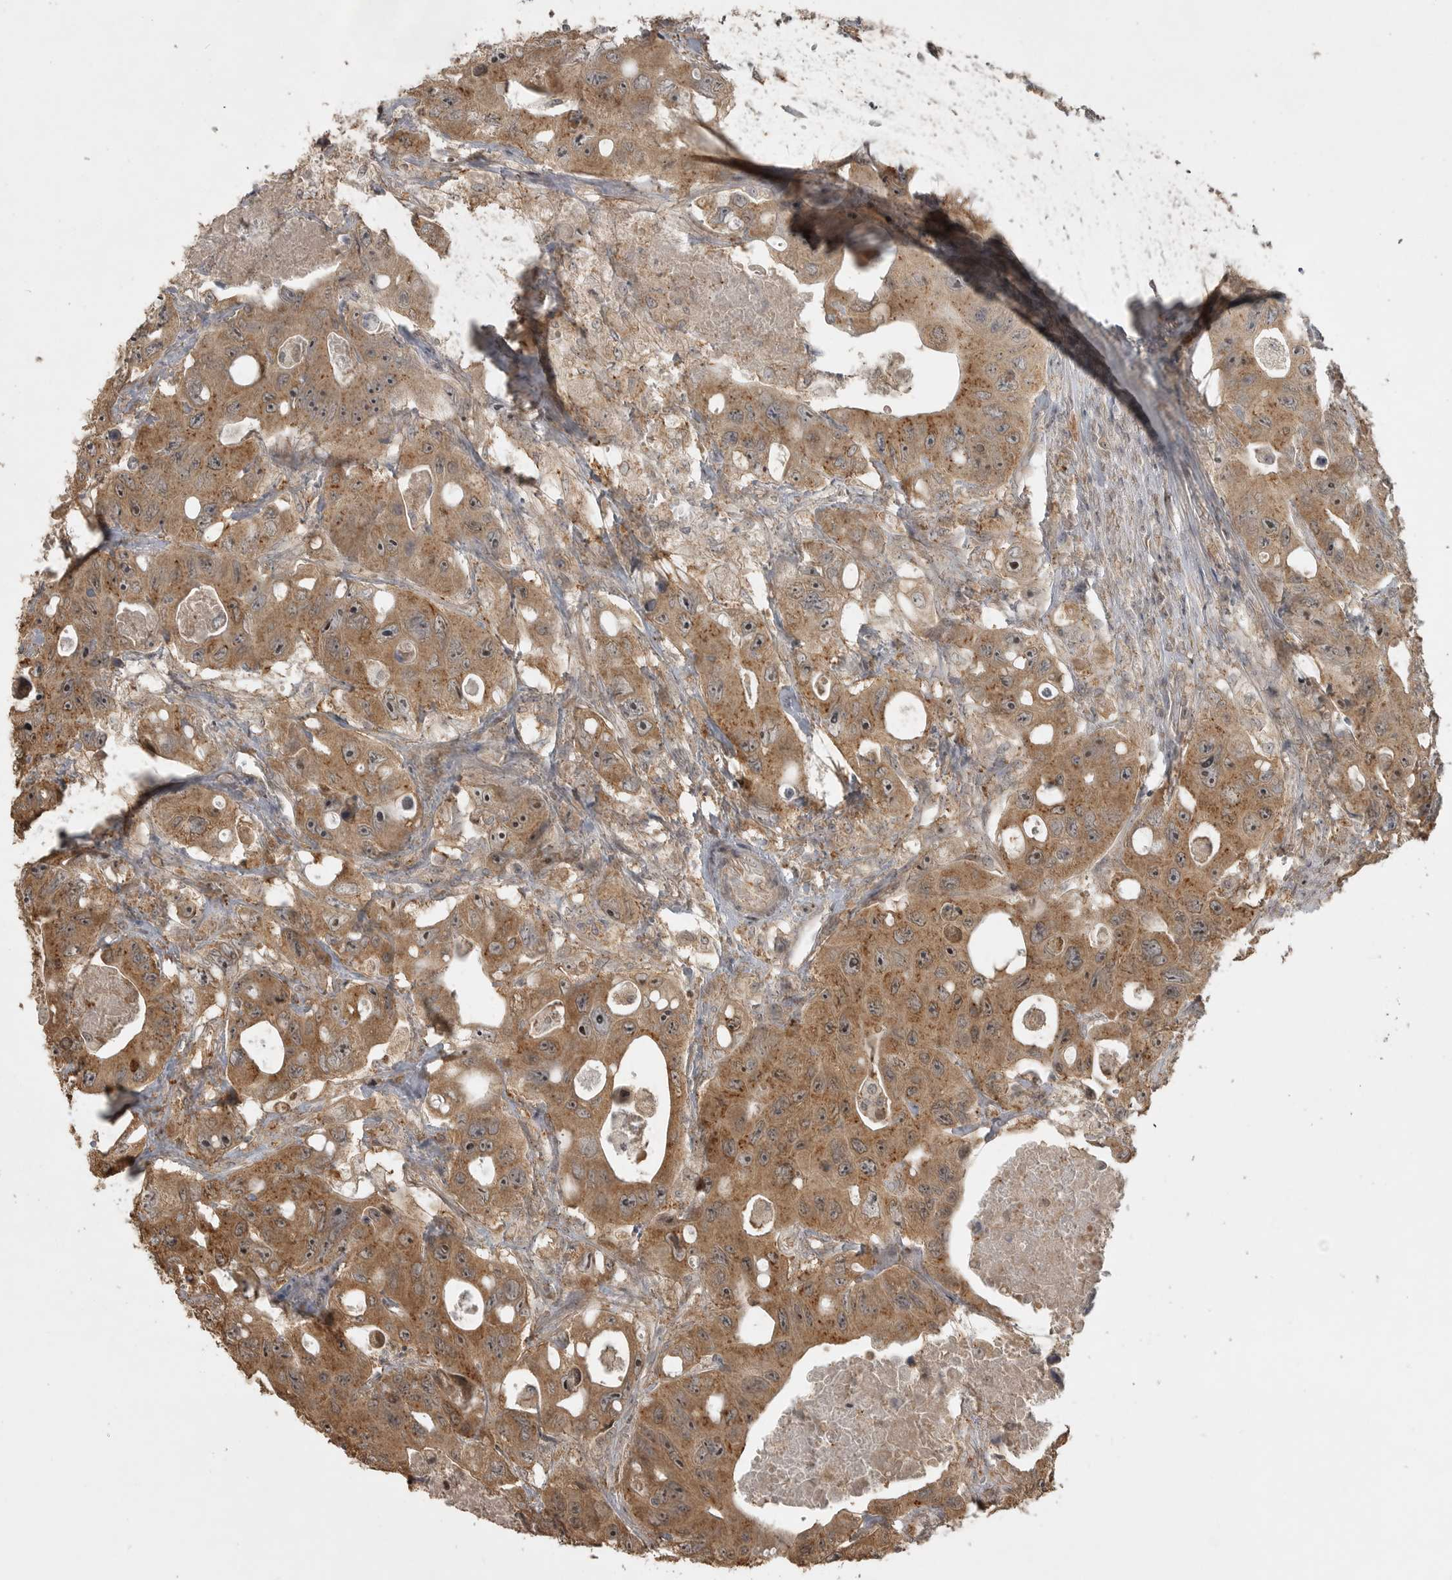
{"staining": {"intensity": "moderate", "quantity": ">75%", "location": "cytoplasmic/membranous,nuclear"}, "tissue": "colorectal cancer", "cell_type": "Tumor cells", "image_type": "cancer", "snomed": [{"axis": "morphology", "description": "Adenocarcinoma, NOS"}, {"axis": "topography", "description": "Colon"}], "caption": "High-power microscopy captured an immunohistochemistry micrograph of colorectal cancer, revealing moderate cytoplasmic/membranous and nuclear positivity in approximately >75% of tumor cells.", "gene": "LLGL1", "patient": {"sex": "female", "age": 46}}